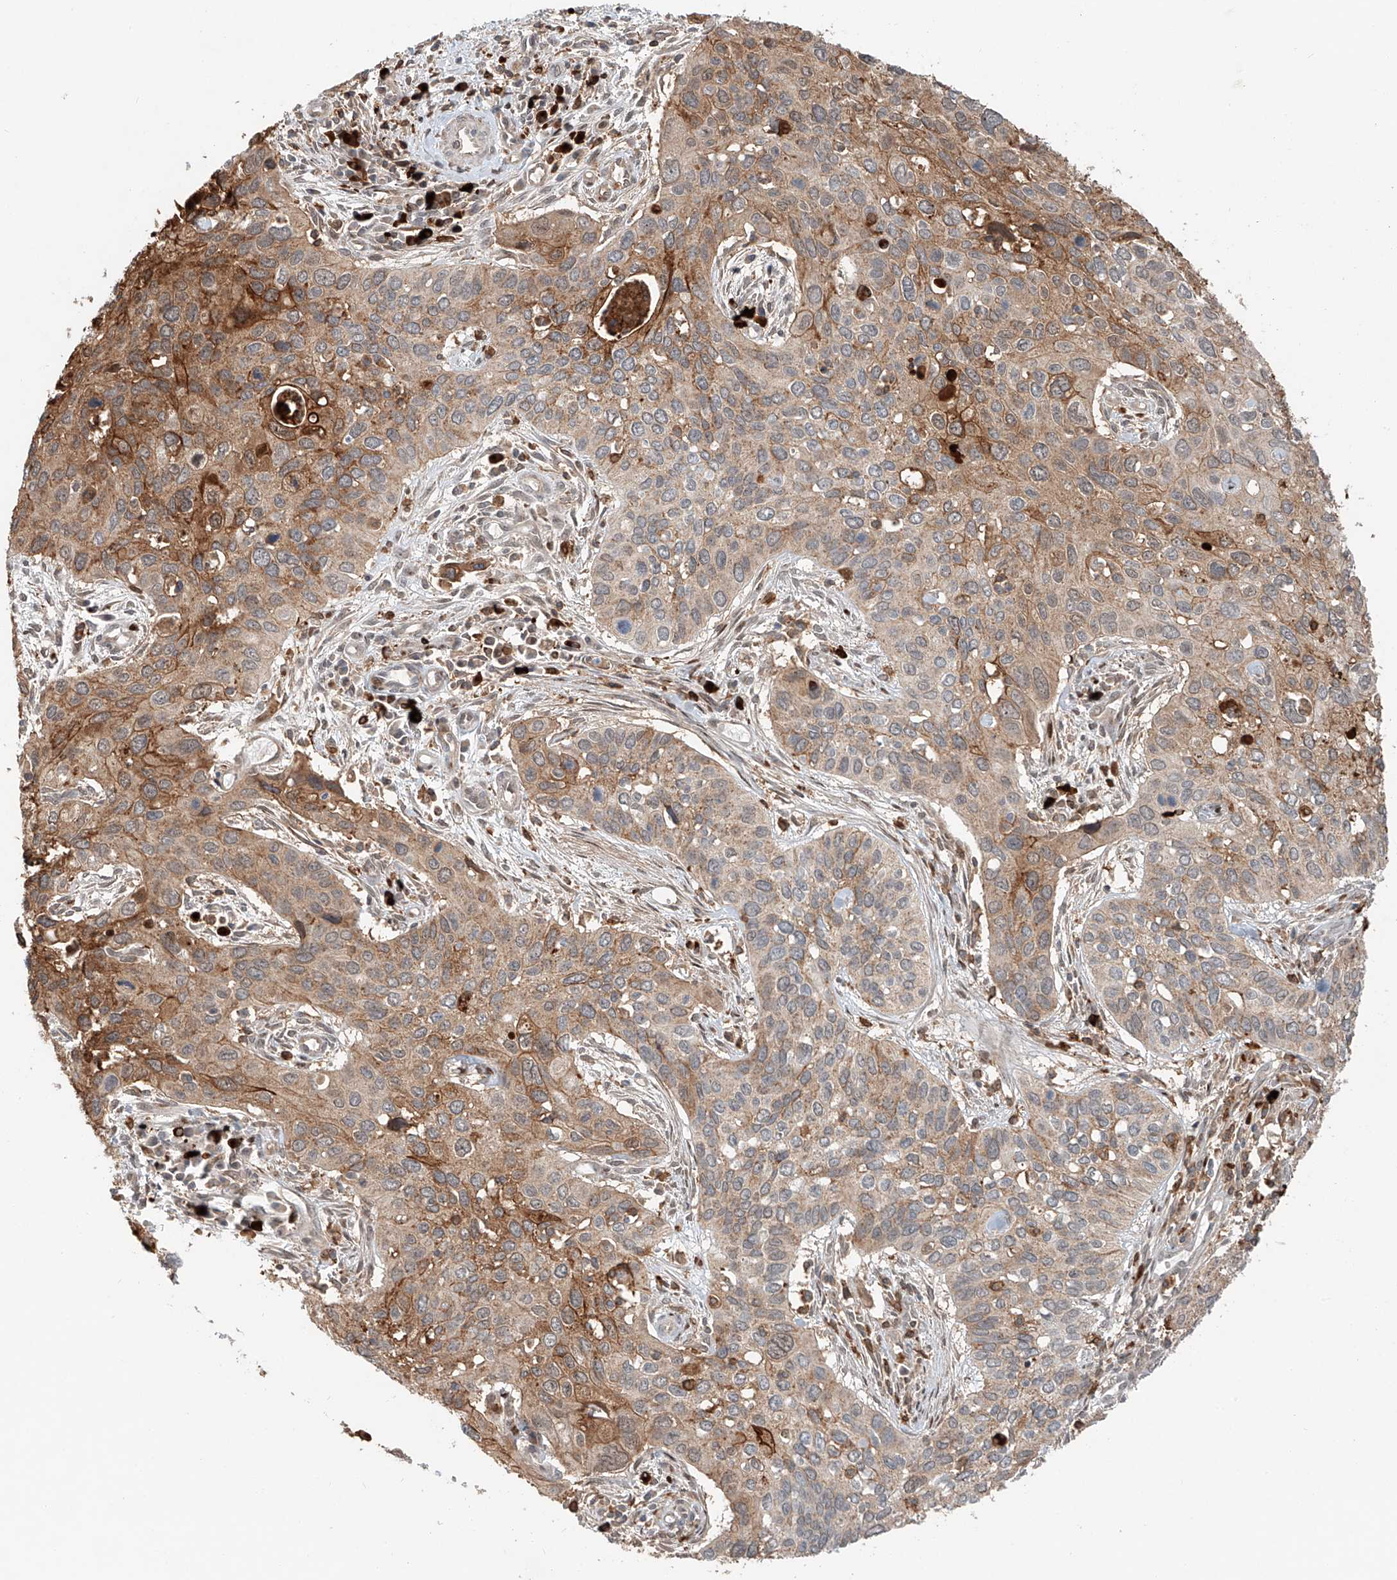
{"staining": {"intensity": "moderate", "quantity": "25%-75%", "location": "cytoplasmic/membranous"}, "tissue": "cervical cancer", "cell_type": "Tumor cells", "image_type": "cancer", "snomed": [{"axis": "morphology", "description": "Squamous cell carcinoma, NOS"}, {"axis": "topography", "description": "Cervix"}], "caption": "This is a micrograph of IHC staining of squamous cell carcinoma (cervical), which shows moderate staining in the cytoplasmic/membranous of tumor cells.", "gene": "CEP162", "patient": {"sex": "female", "age": 55}}